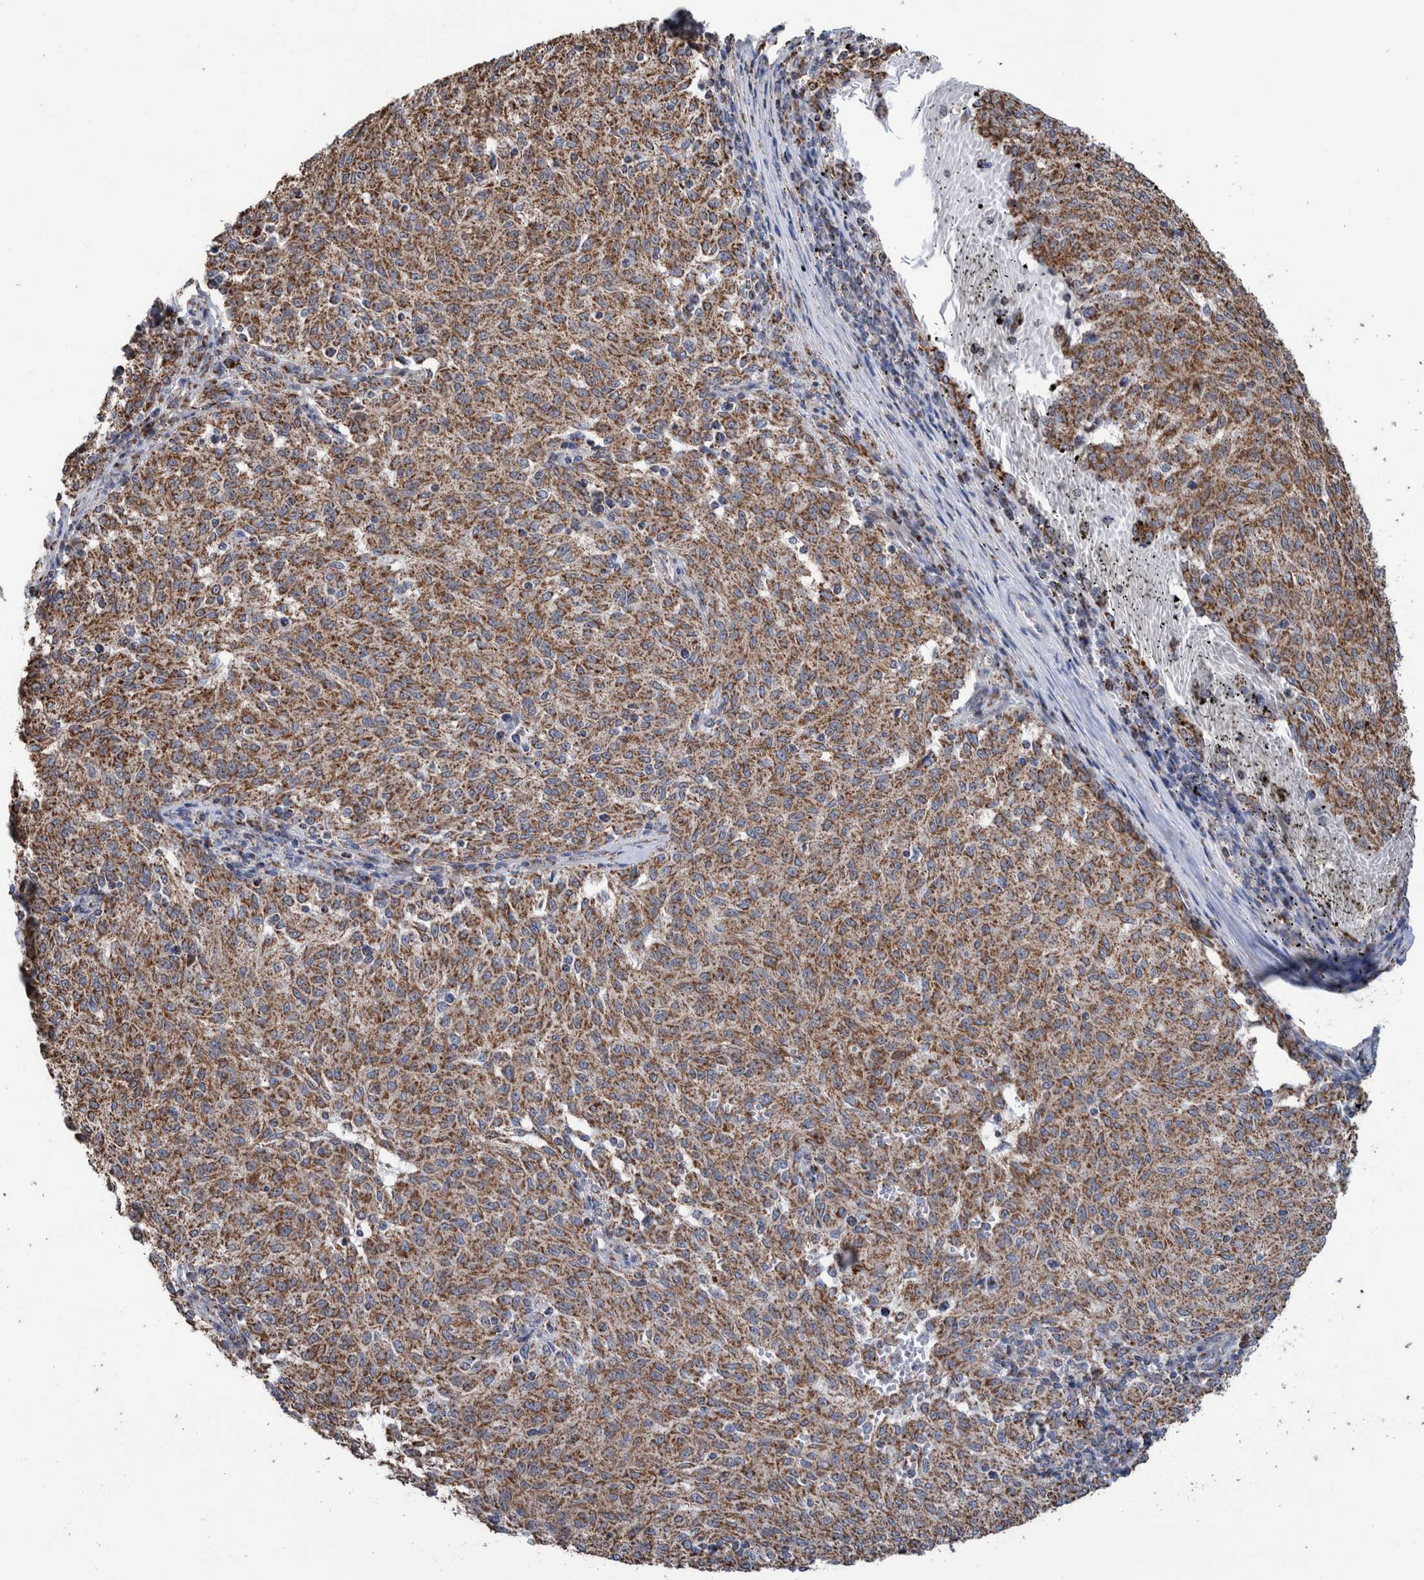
{"staining": {"intensity": "moderate", "quantity": ">75%", "location": "cytoplasmic/membranous"}, "tissue": "melanoma", "cell_type": "Tumor cells", "image_type": "cancer", "snomed": [{"axis": "morphology", "description": "Malignant melanoma, NOS"}, {"axis": "topography", "description": "Skin"}], "caption": "Moderate cytoplasmic/membranous protein staining is seen in about >75% of tumor cells in melanoma. (brown staining indicates protein expression, while blue staining denotes nuclei).", "gene": "DECR1", "patient": {"sex": "female", "age": 72}}